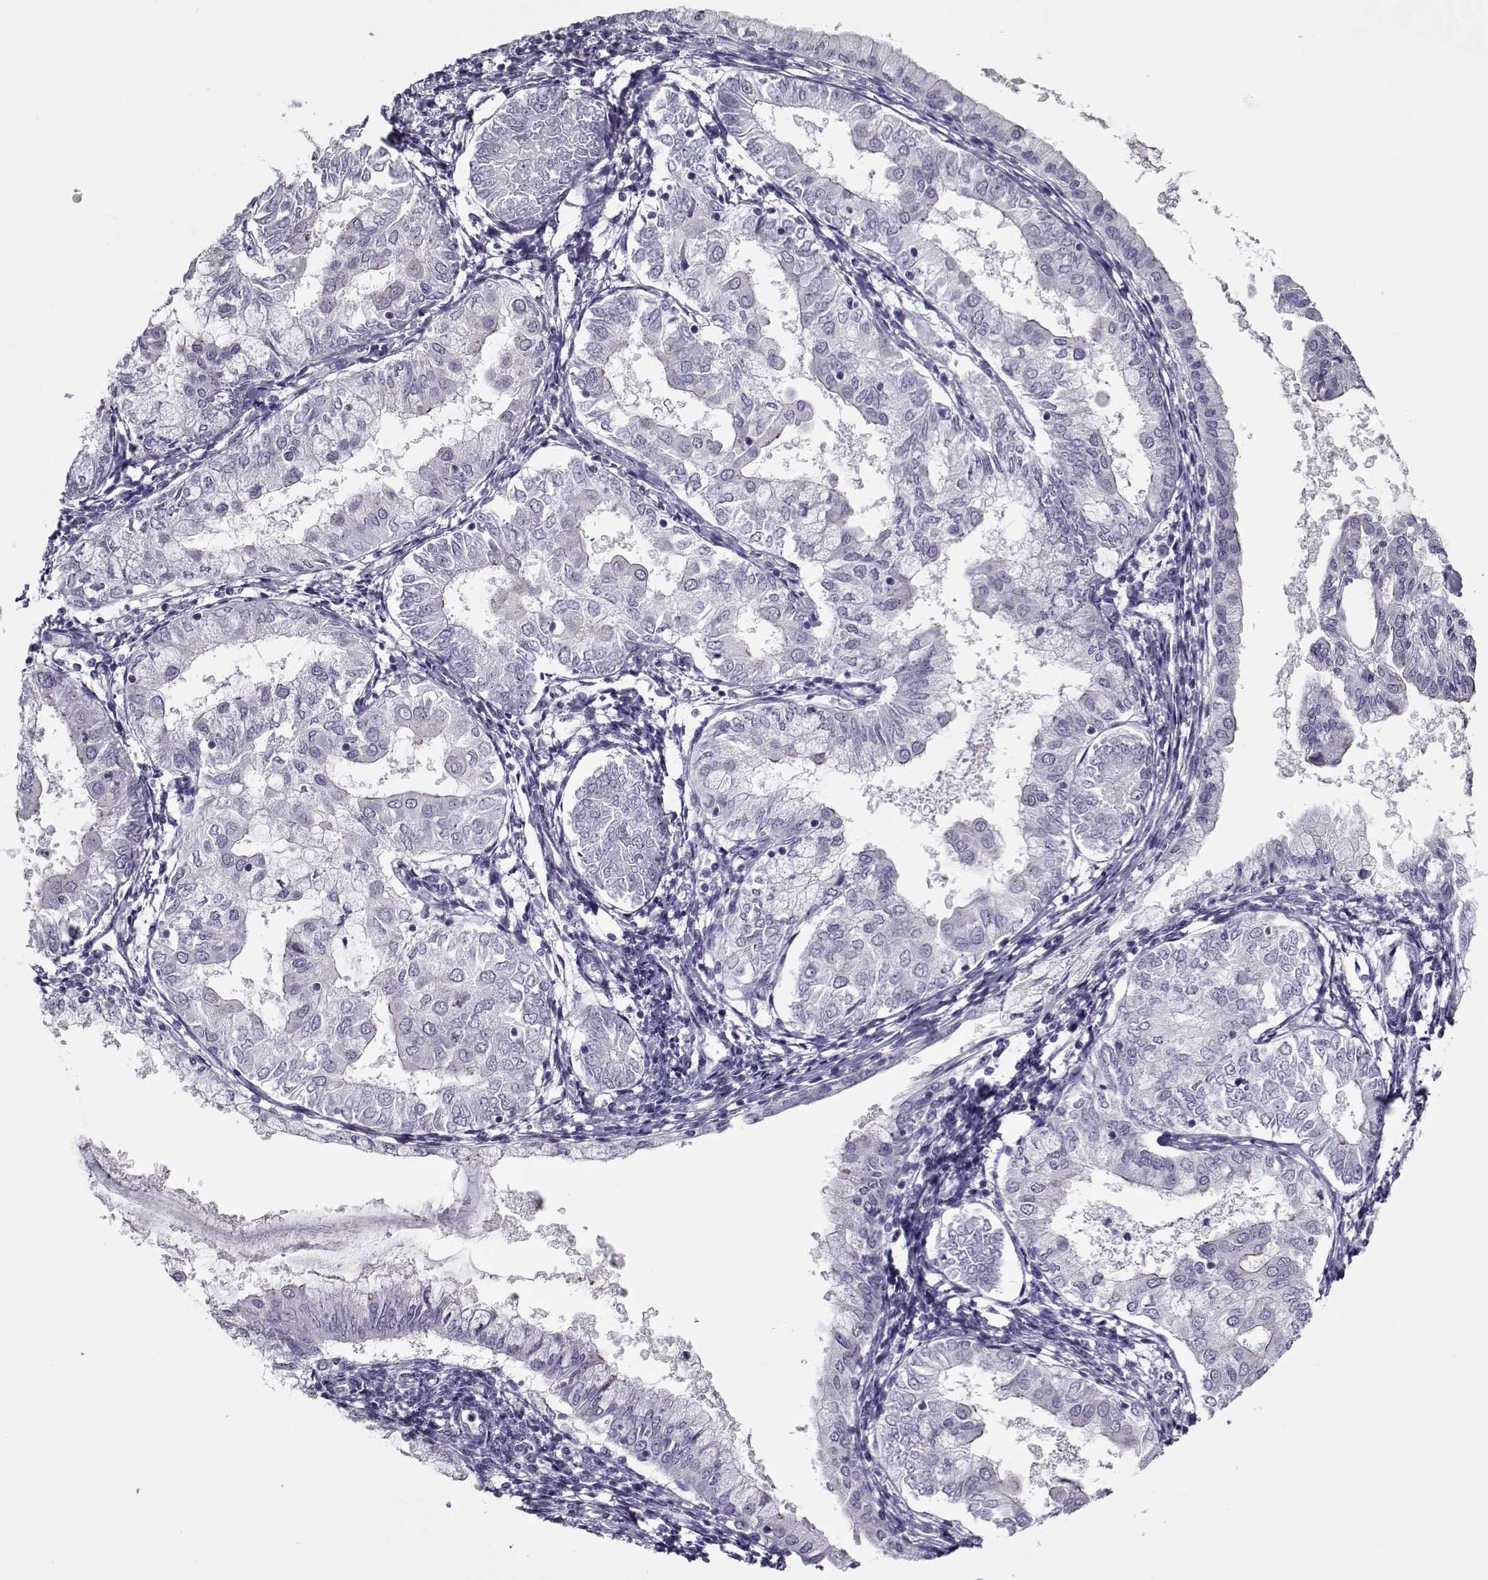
{"staining": {"intensity": "negative", "quantity": "none", "location": "none"}, "tissue": "endometrial cancer", "cell_type": "Tumor cells", "image_type": "cancer", "snomed": [{"axis": "morphology", "description": "Adenocarcinoma, NOS"}, {"axis": "topography", "description": "Endometrium"}], "caption": "Tumor cells are negative for protein expression in human endometrial cancer (adenocarcinoma).", "gene": "CIBAR1", "patient": {"sex": "female", "age": 68}}